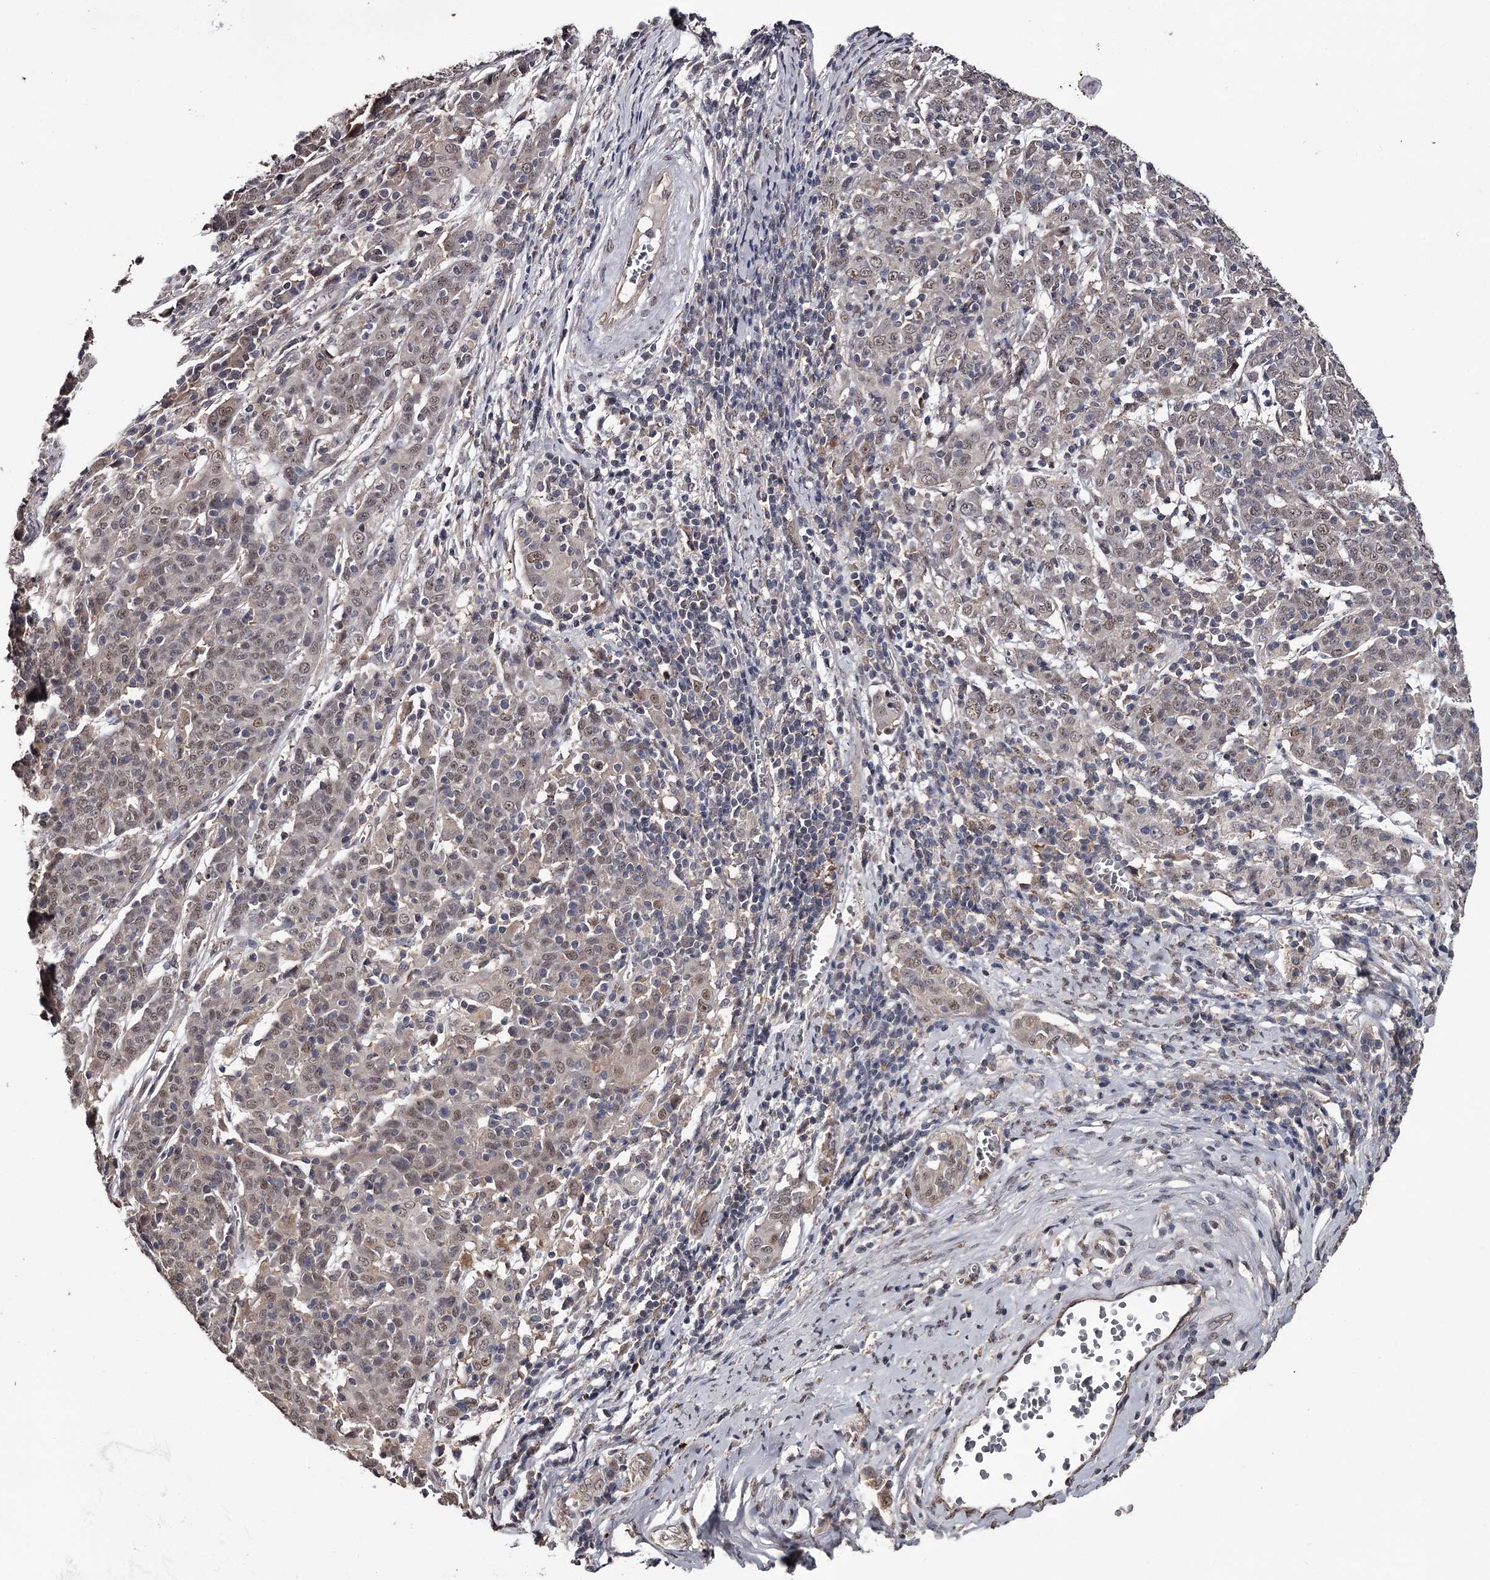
{"staining": {"intensity": "weak", "quantity": "25%-75%", "location": "nuclear"}, "tissue": "cervical cancer", "cell_type": "Tumor cells", "image_type": "cancer", "snomed": [{"axis": "morphology", "description": "Squamous cell carcinoma, NOS"}, {"axis": "topography", "description": "Cervix"}], "caption": "This image exhibits IHC staining of squamous cell carcinoma (cervical), with low weak nuclear positivity in about 25%-75% of tumor cells.", "gene": "PRPF40B", "patient": {"sex": "female", "age": 67}}